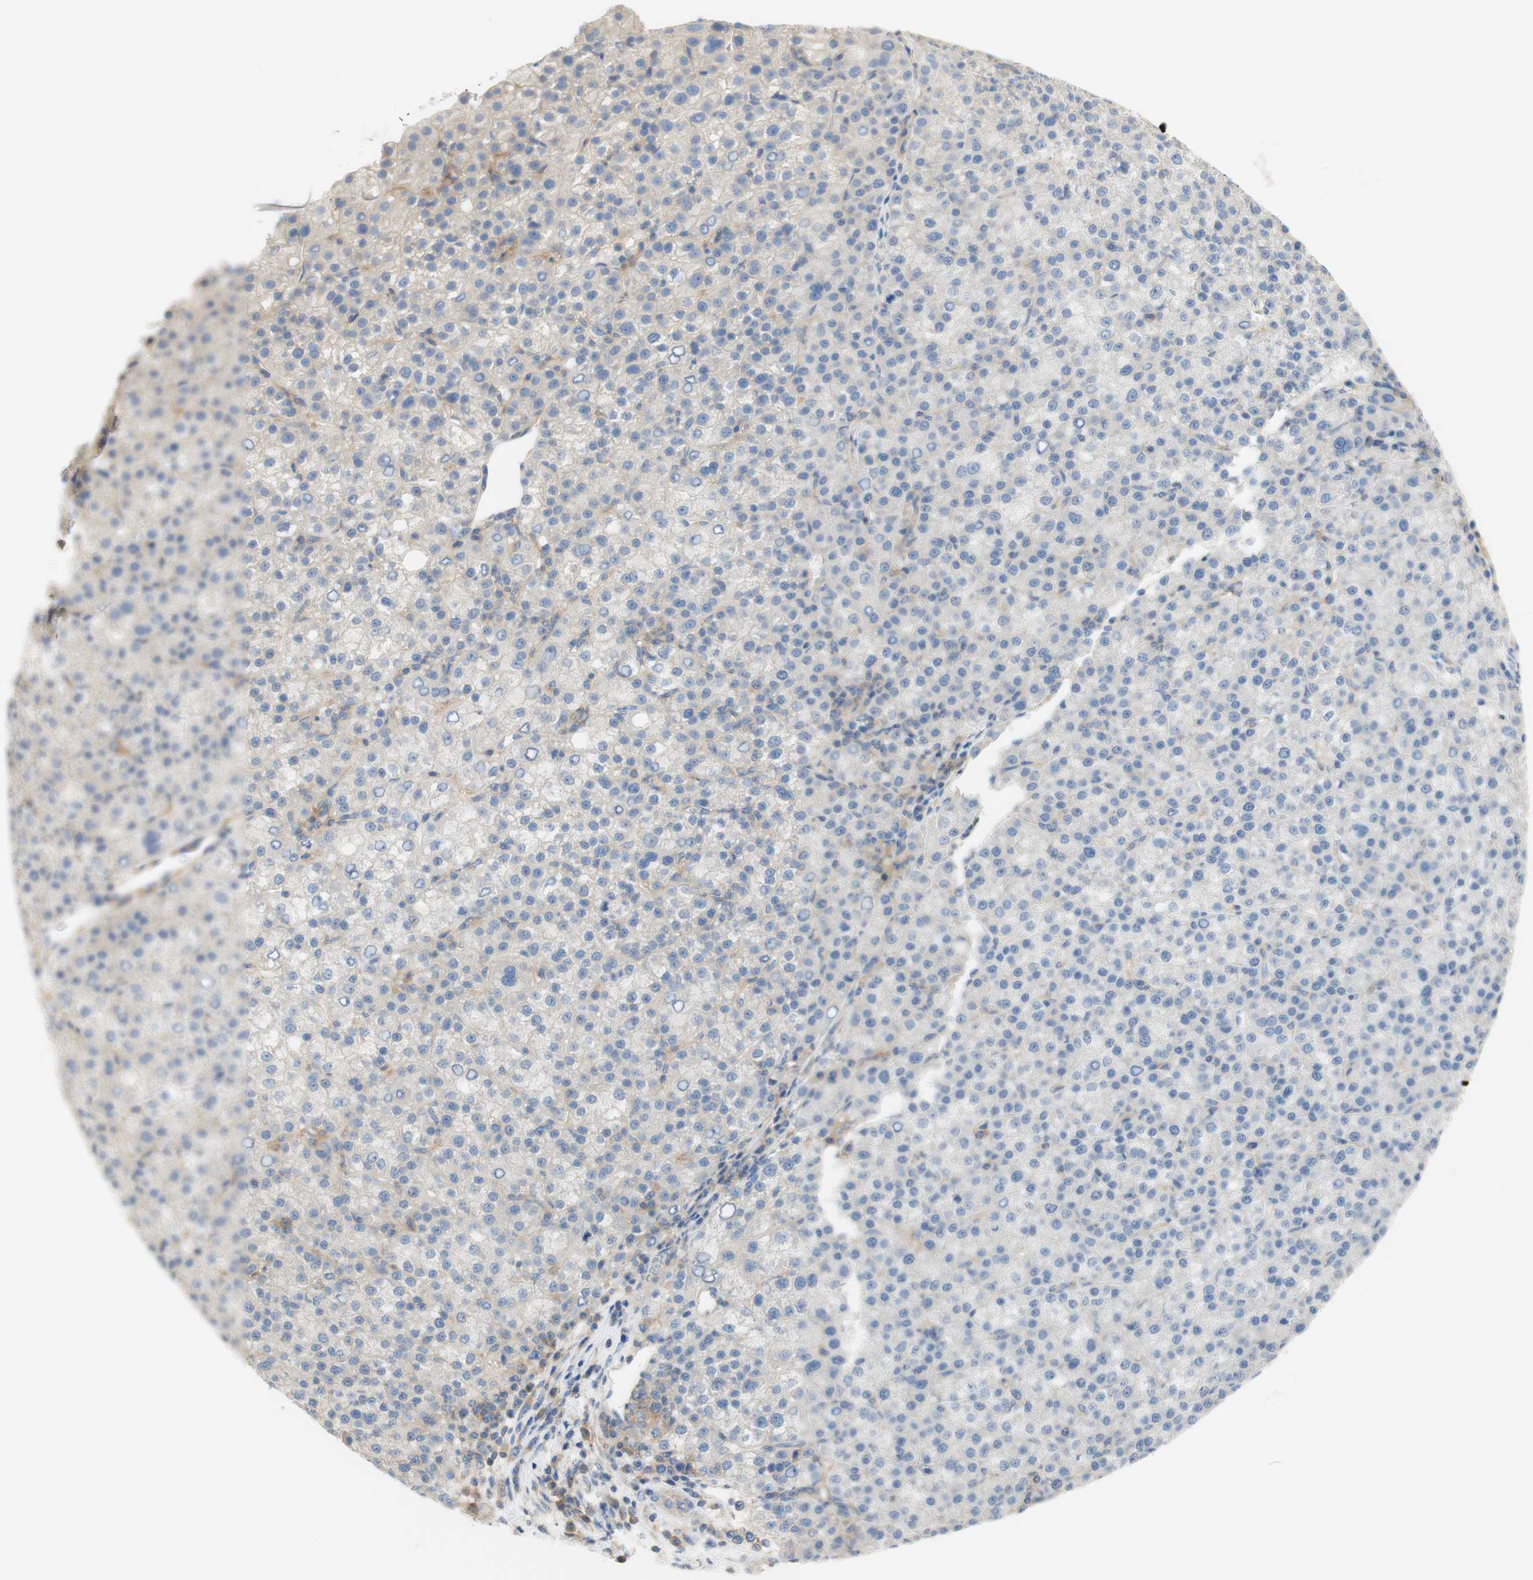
{"staining": {"intensity": "negative", "quantity": "none", "location": "none"}, "tissue": "liver cancer", "cell_type": "Tumor cells", "image_type": "cancer", "snomed": [{"axis": "morphology", "description": "Carcinoma, Hepatocellular, NOS"}, {"axis": "topography", "description": "Liver"}], "caption": "Human hepatocellular carcinoma (liver) stained for a protein using immunohistochemistry demonstrates no staining in tumor cells.", "gene": "ATP2B1", "patient": {"sex": "female", "age": 58}}